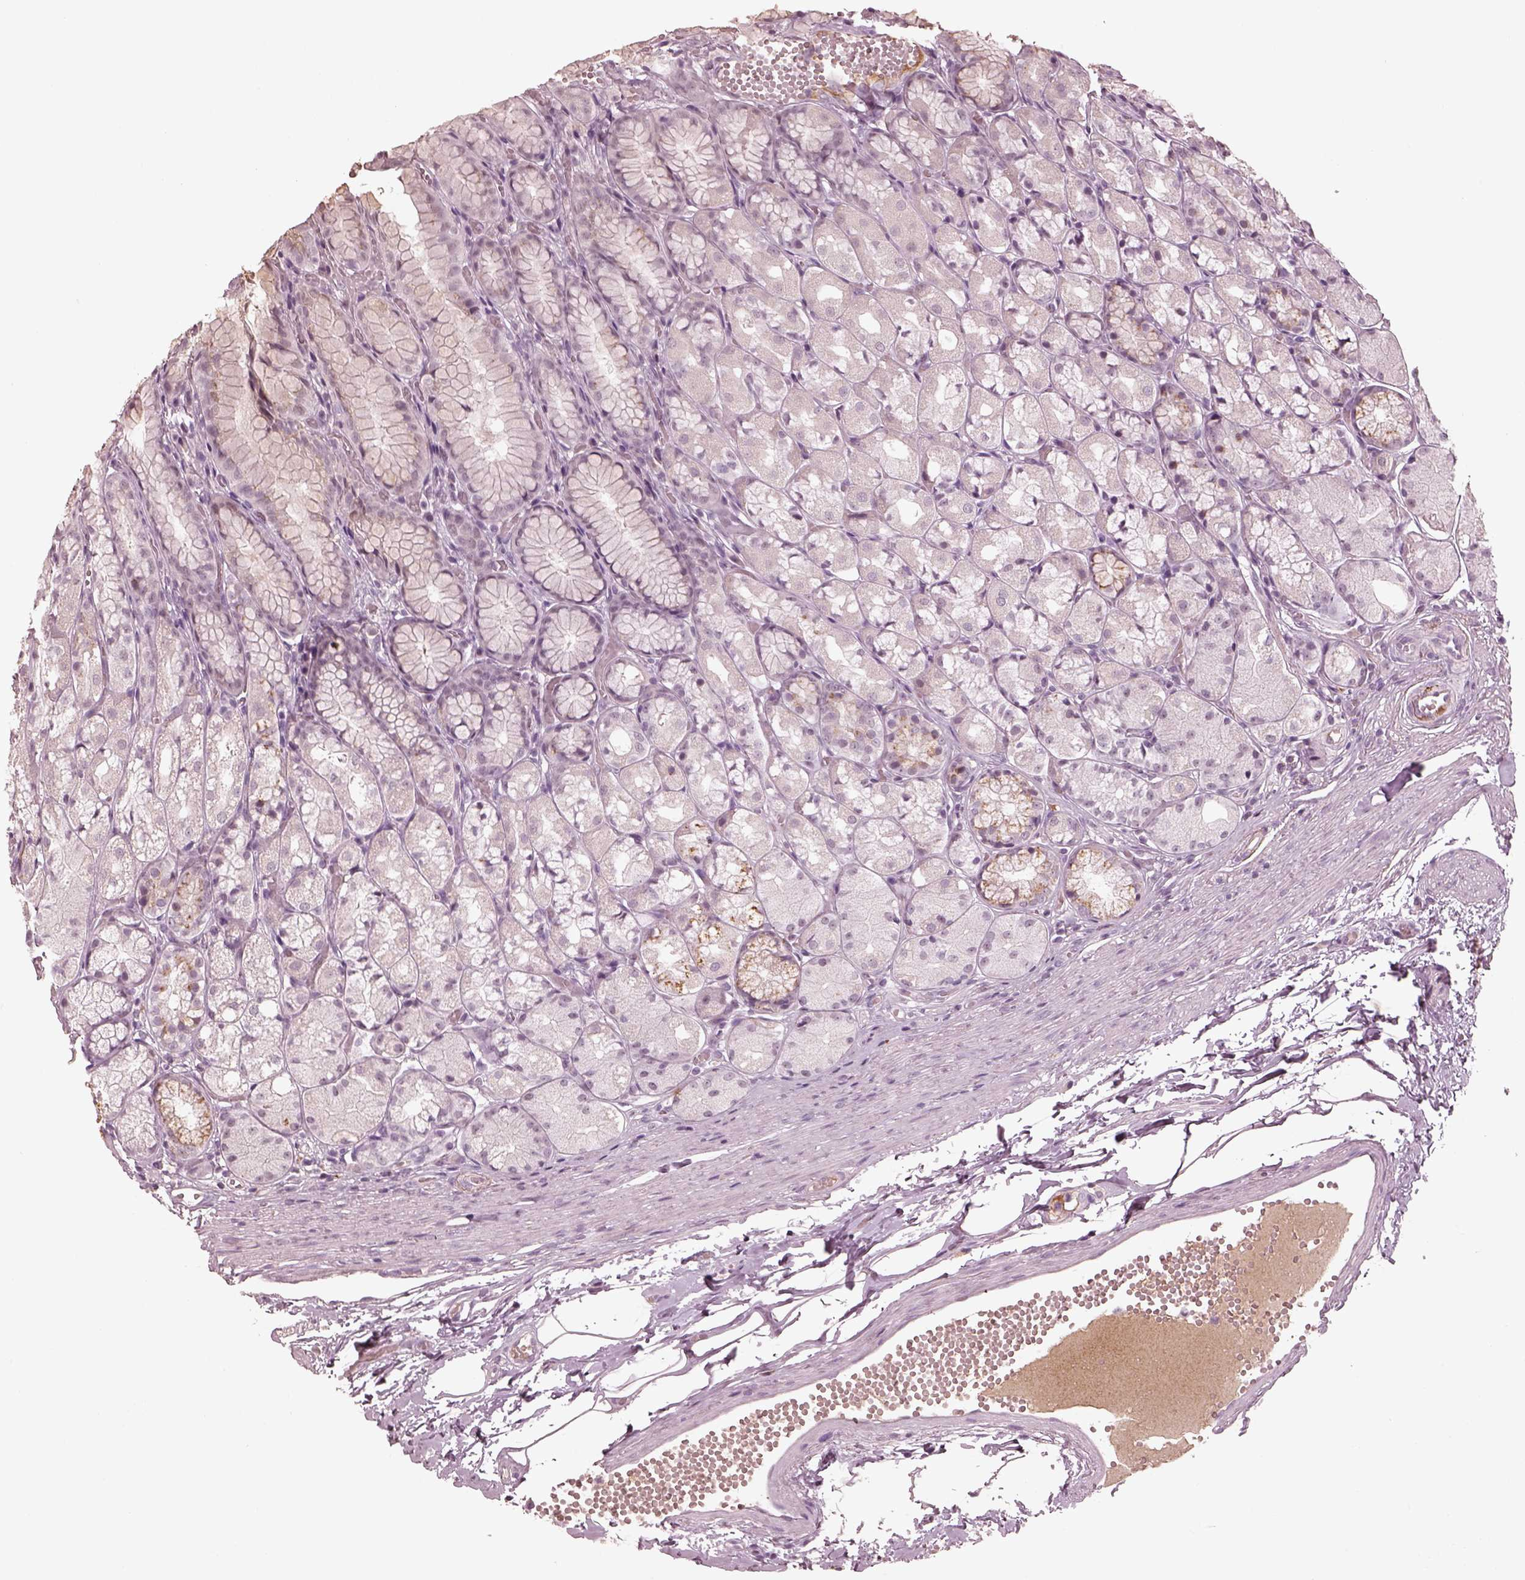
{"staining": {"intensity": "negative", "quantity": "none", "location": "none"}, "tissue": "stomach", "cell_type": "Glandular cells", "image_type": "normal", "snomed": [{"axis": "morphology", "description": "Normal tissue, NOS"}, {"axis": "topography", "description": "Stomach"}], "caption": "Image shows no protein positivity in glandular cells of unremarkable stomach. The staining is performed using DAB brown chromogen with nuclei counter-stained in using hematoxylin.", "gene": "KCNA2", "patient": {"sex": "male", "age": 70}}